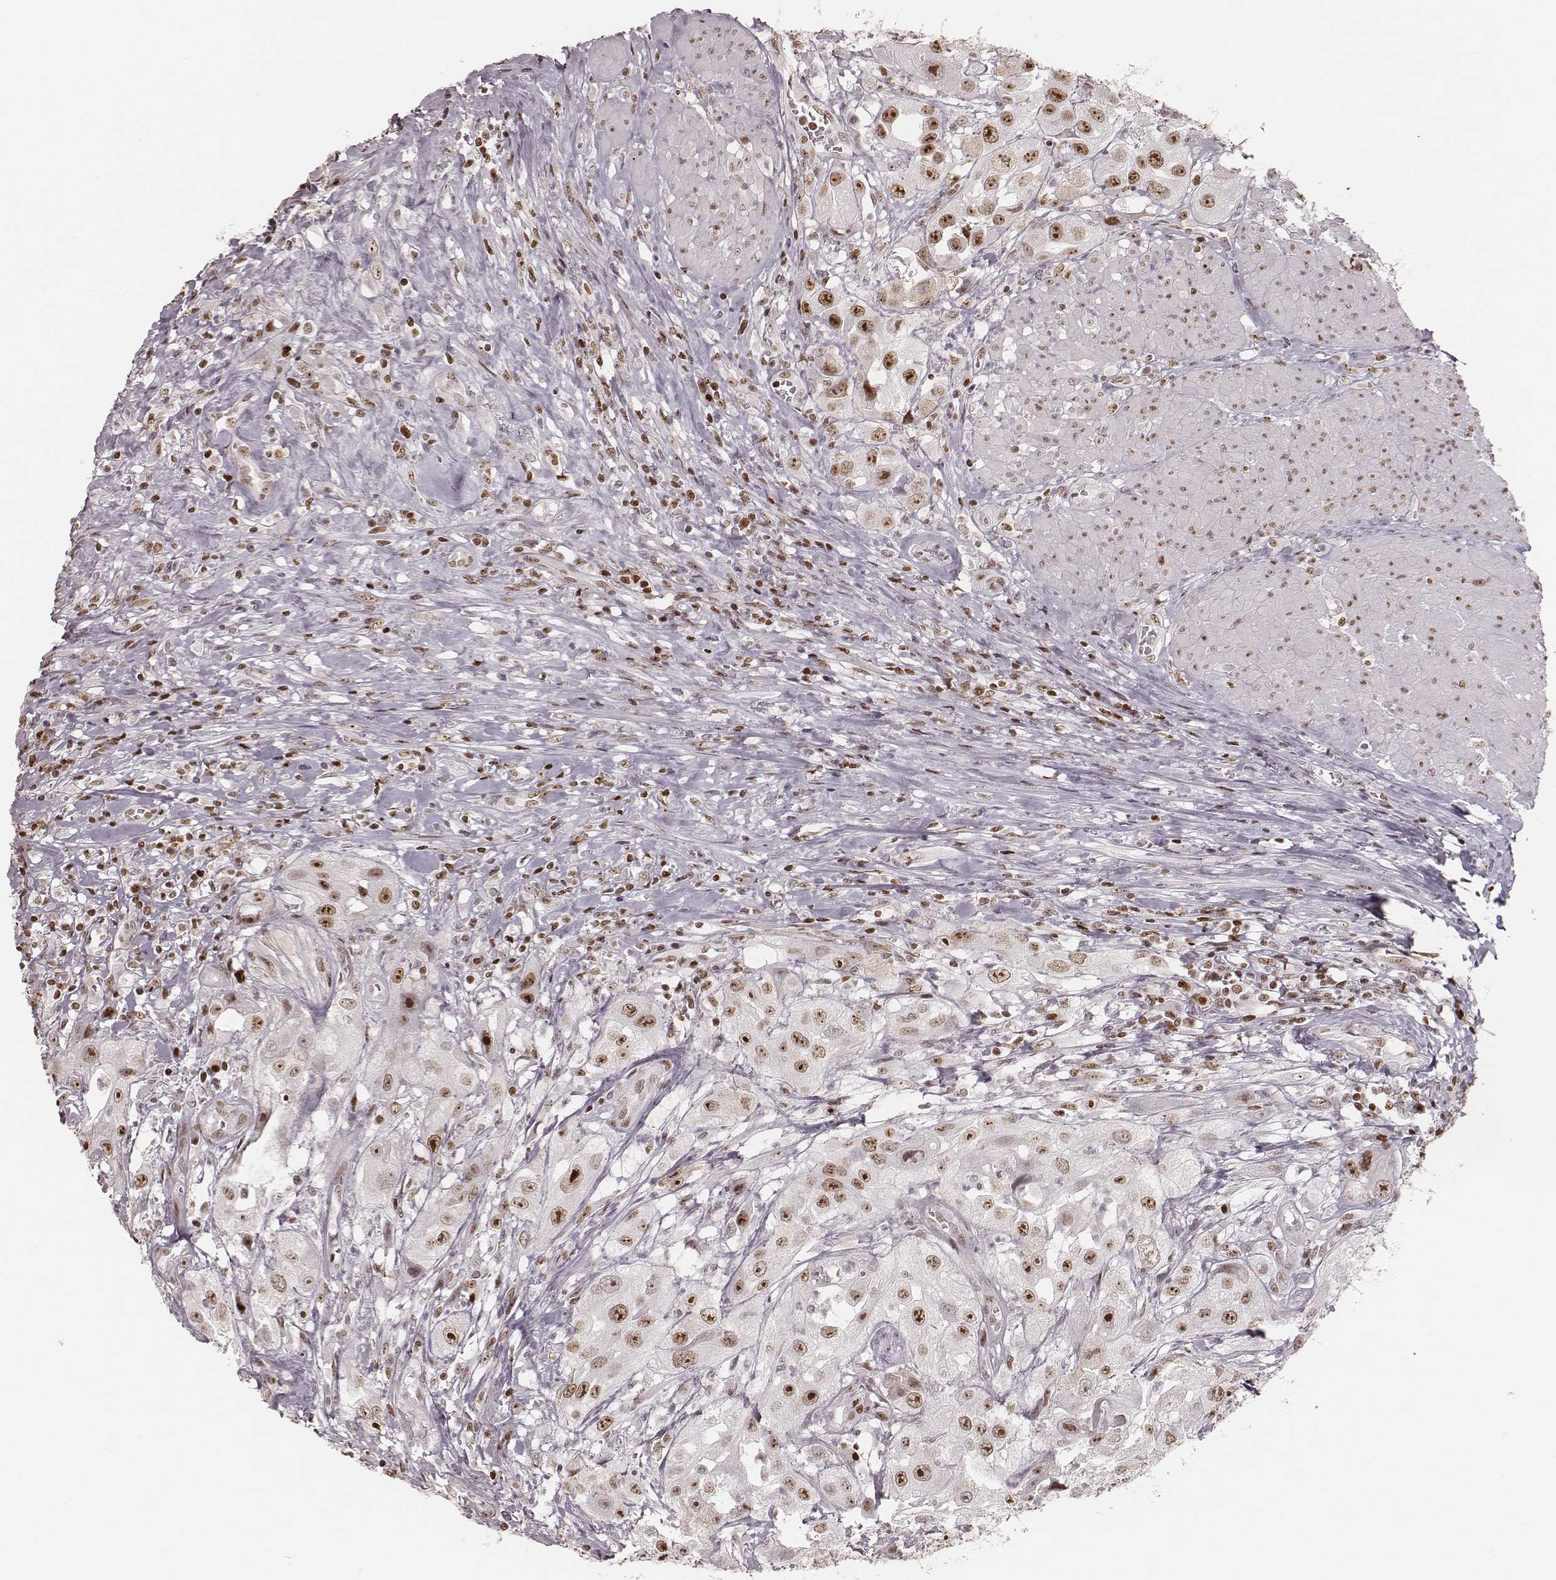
{"staining": {"intensity": "moderate", "quantity": ">75%", "location": "nuclear"}, "tissue": "urothelial cancer", "cell_type": "Tumor cells", "image_type": "cancer", "snomed": [{"axis": "morphology", "description": "Urothelial carcinoma, High grade"}, {"axis": "topography", "description": "Urinary bladder"}], "caption": "Urothelial cancer stained with a protein marker reveals moderate staining in tumor cells.", "gene": "PARP1", "patient": {"sex": "male", "age": 79}}